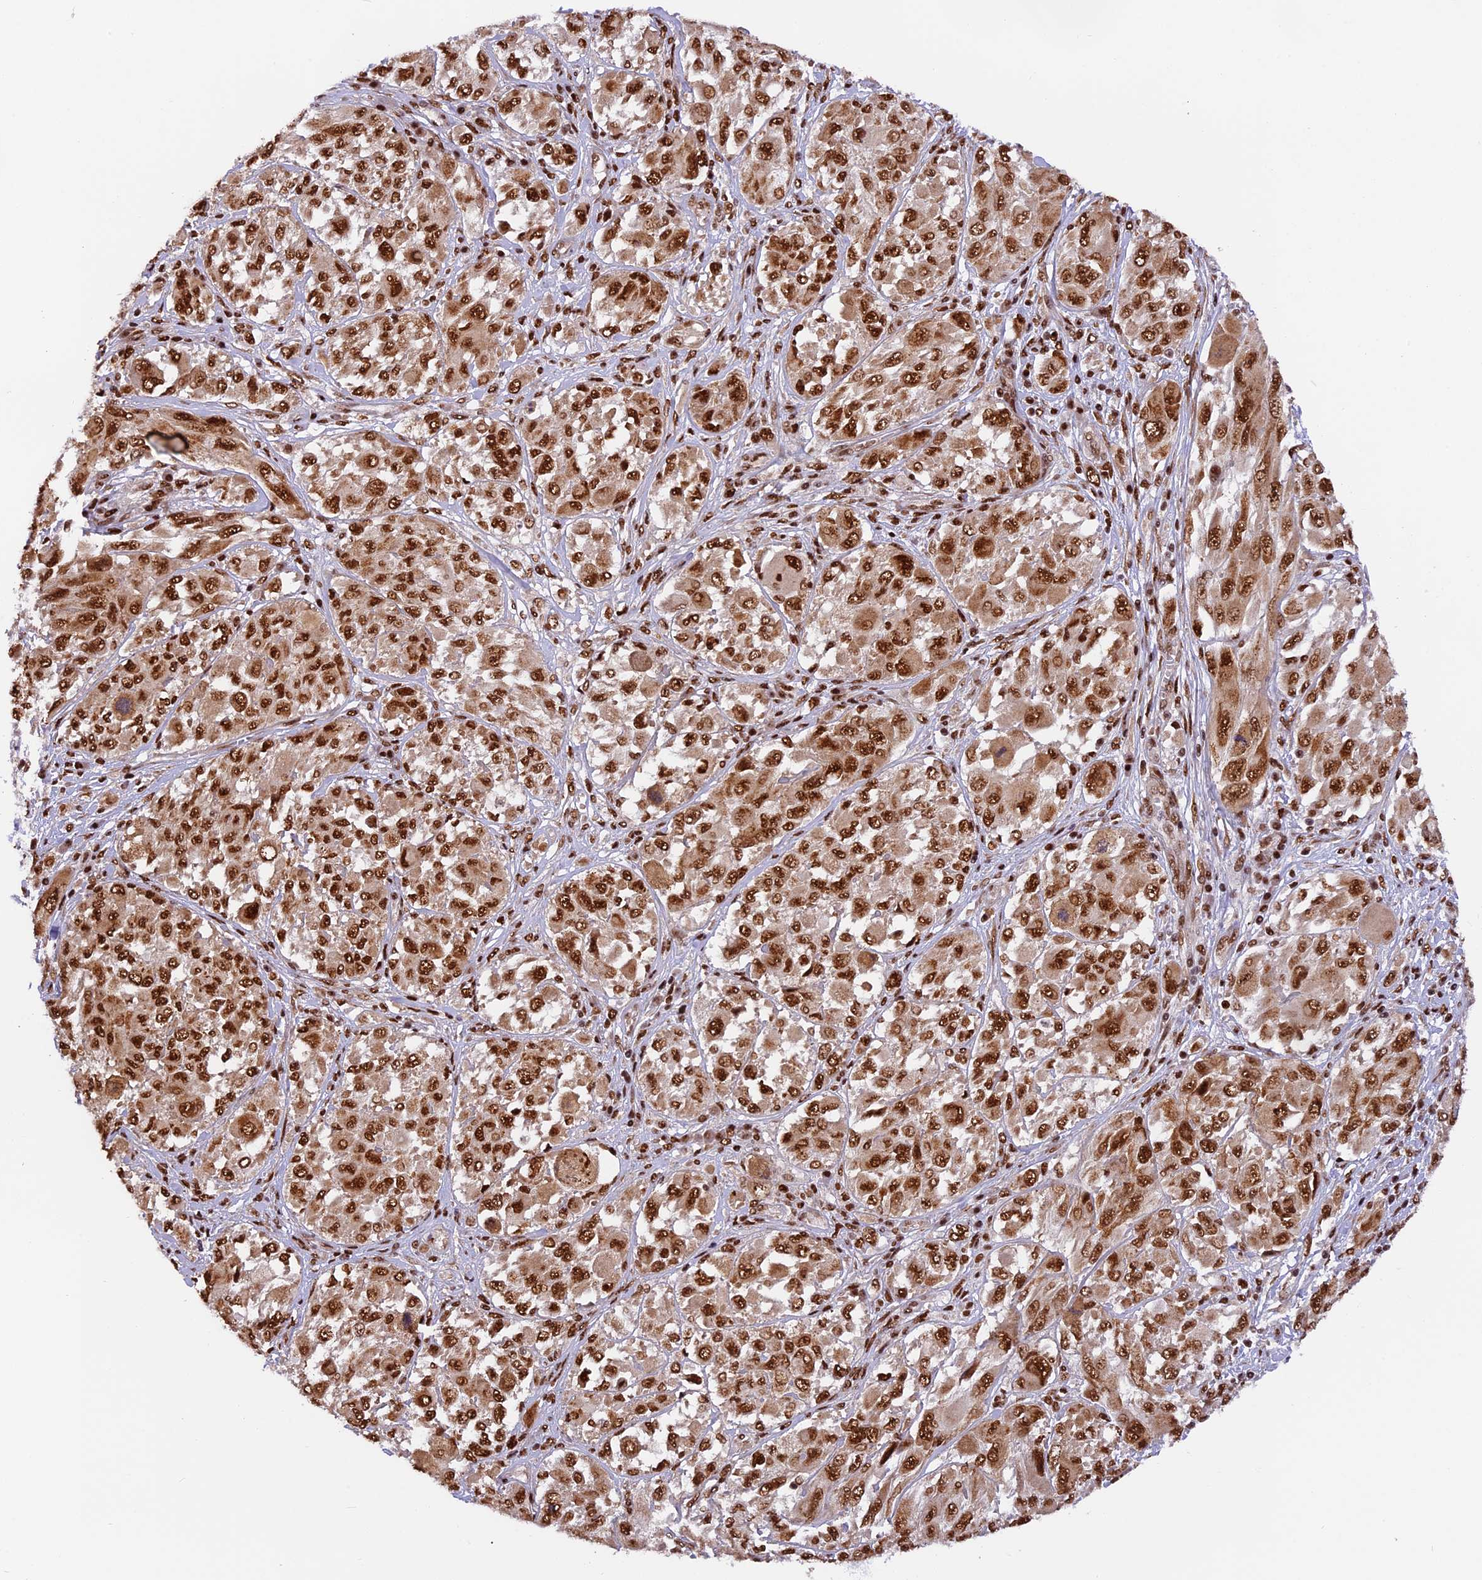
{"staining": {"intensity": "strong", "quantity": ">75%", "location": "cytoplasmic/membranous,nuclear"}, "tissue": "melanoma", "cell_type": "Tumor cells", "image_type": "cancer", "snomed": [{"axis": "morphology", "description": "Malignant melanoma, NOS"}, {"axis": "topography", "description": "Skin"}], "caption": "Strong cytoplasmic/membranous and nuclear protein staining is identified in about >75% of tumor cells in melanoma.", "gene": "RAMAC", "patient": {"sex": "female", "age": 91}}